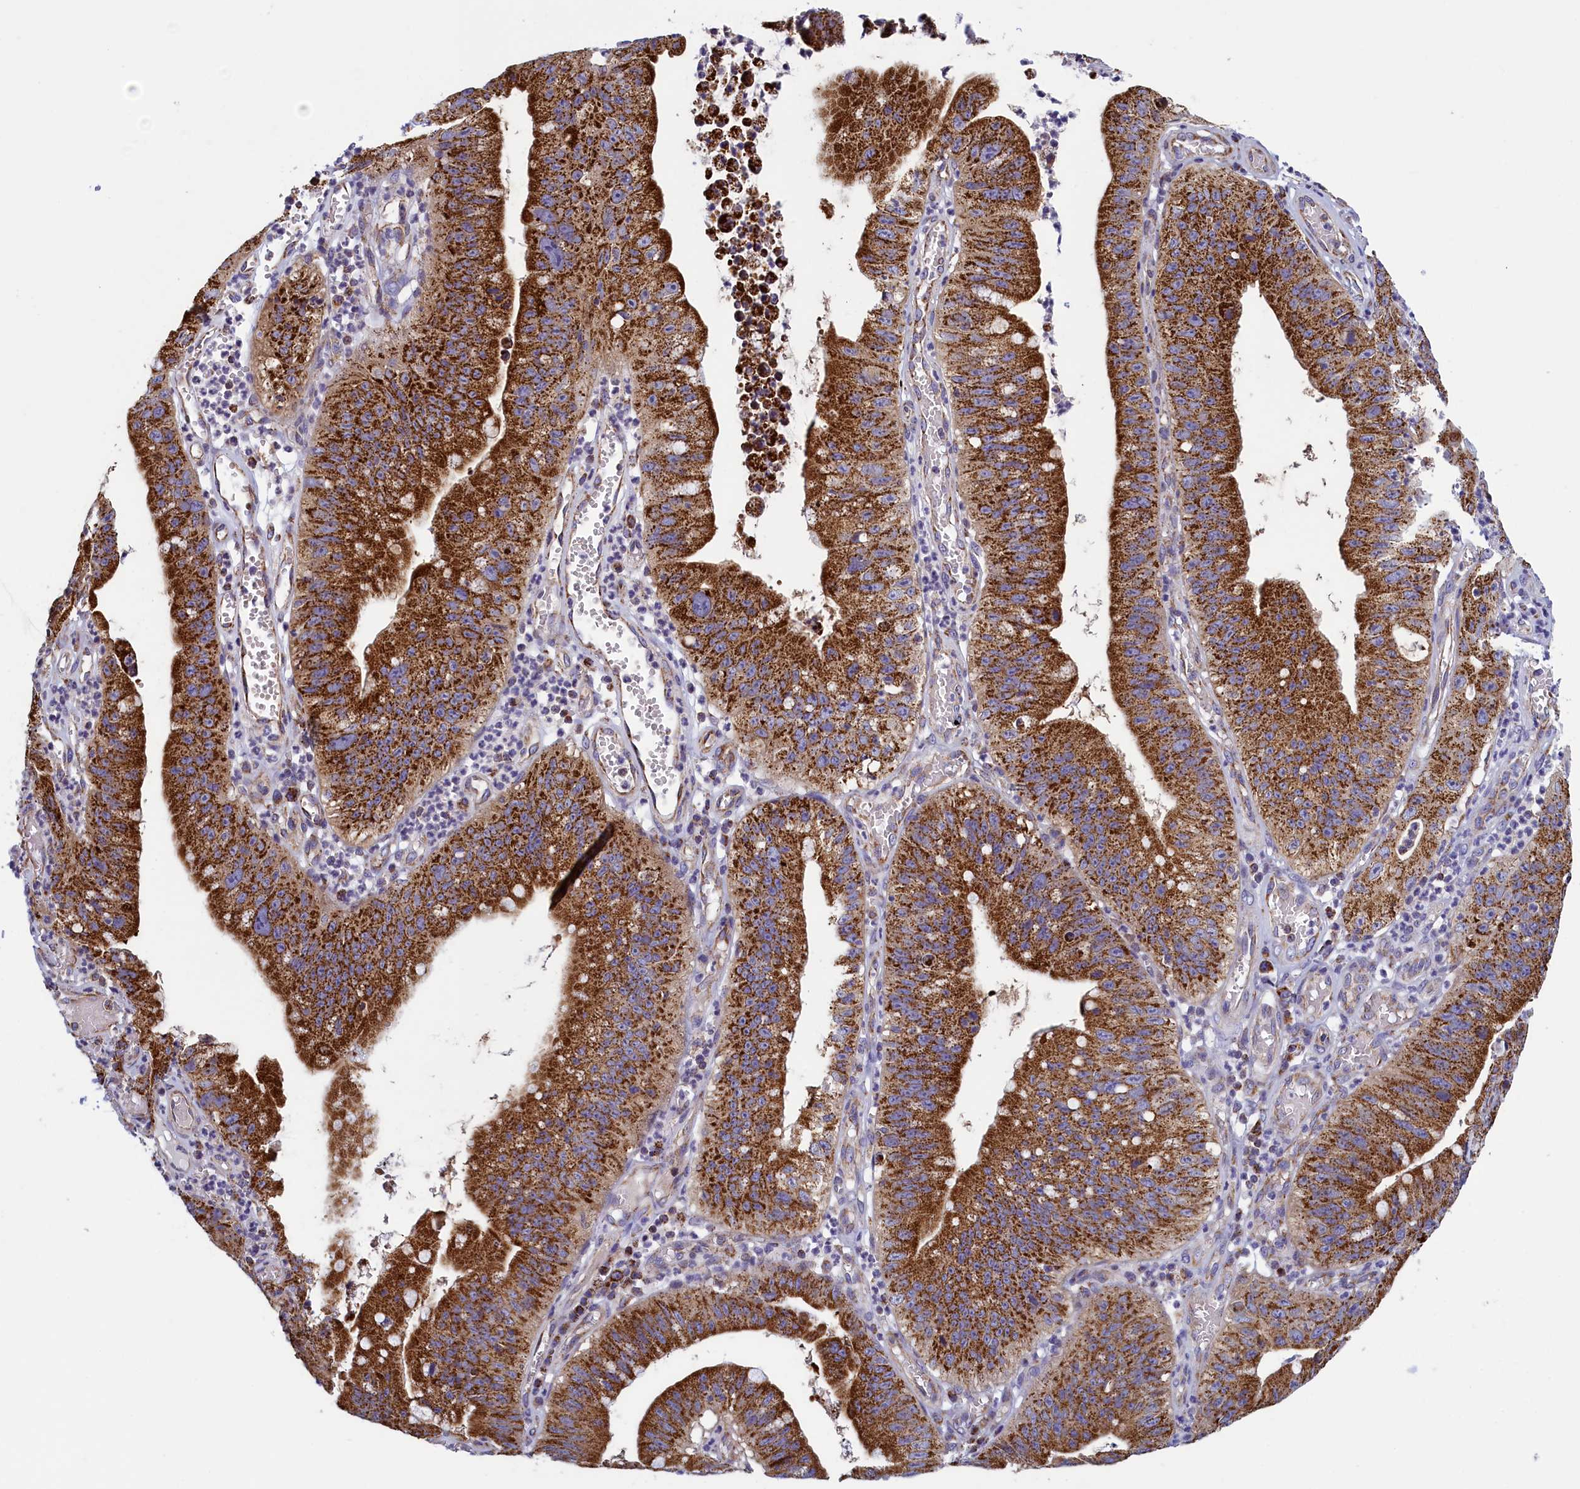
{"staining": {"intensity": "strong", "quantity": ">75%", "location": "cytoplasmic/membranous"}, "tissue": "stomach cancer", "cell_type": "Tumor cells", "image_type": "cancer", "snomed": [{"axis": "morphology", "description": "Adenocarcinoma, NOS"}, {"axis": "topography", "description": "Stomach"}], "caption": "Human stomach cancer stained with a brown dye exhibits strong cytoplasmic/membranous positive positivity in approximately >75% of tumor cells.", "gene": "IFT122", "patient": {"sex": "male", "age": 59}}